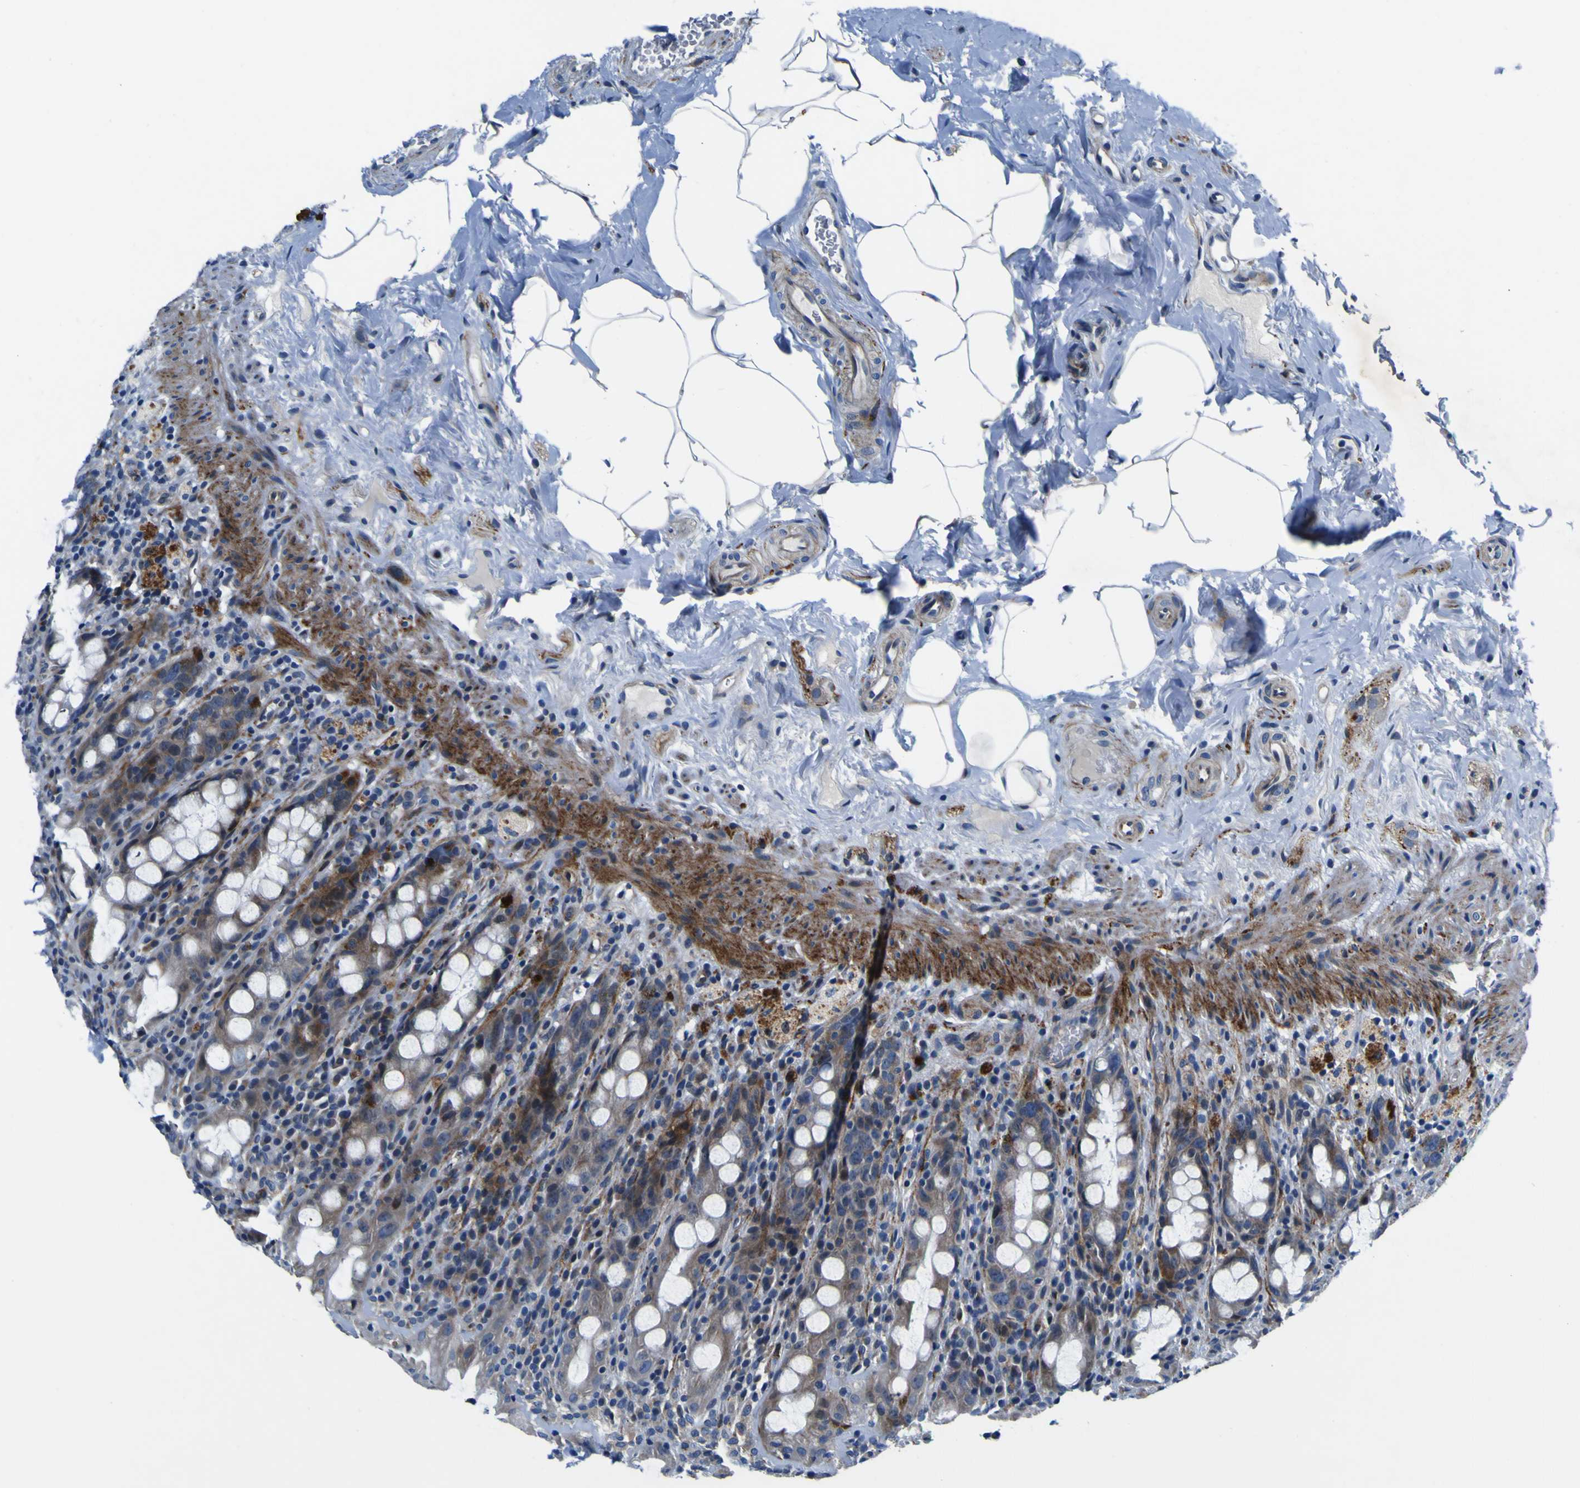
{"staining": {"intensity": "moderate", "quantity": ">75%", "location": "cytoplasmic/membranous"}, "tissue": "rectum", "cell_type": "Glandular cells", "image_type": "normal", "snomed": [{"axis": "morphology", "description": "Normal tissue, NOS"}, {"axis": "topography", "description": "Rectum"}], "caption": "An image showing moderate cytoplasmic/membranous positivity in about >75% of glandular cells in unremarkable rectum, as visualized by brown immunohistochemical staining.", "gene": "AGAP3", "patient": {"sex": "male", "age": 44}}